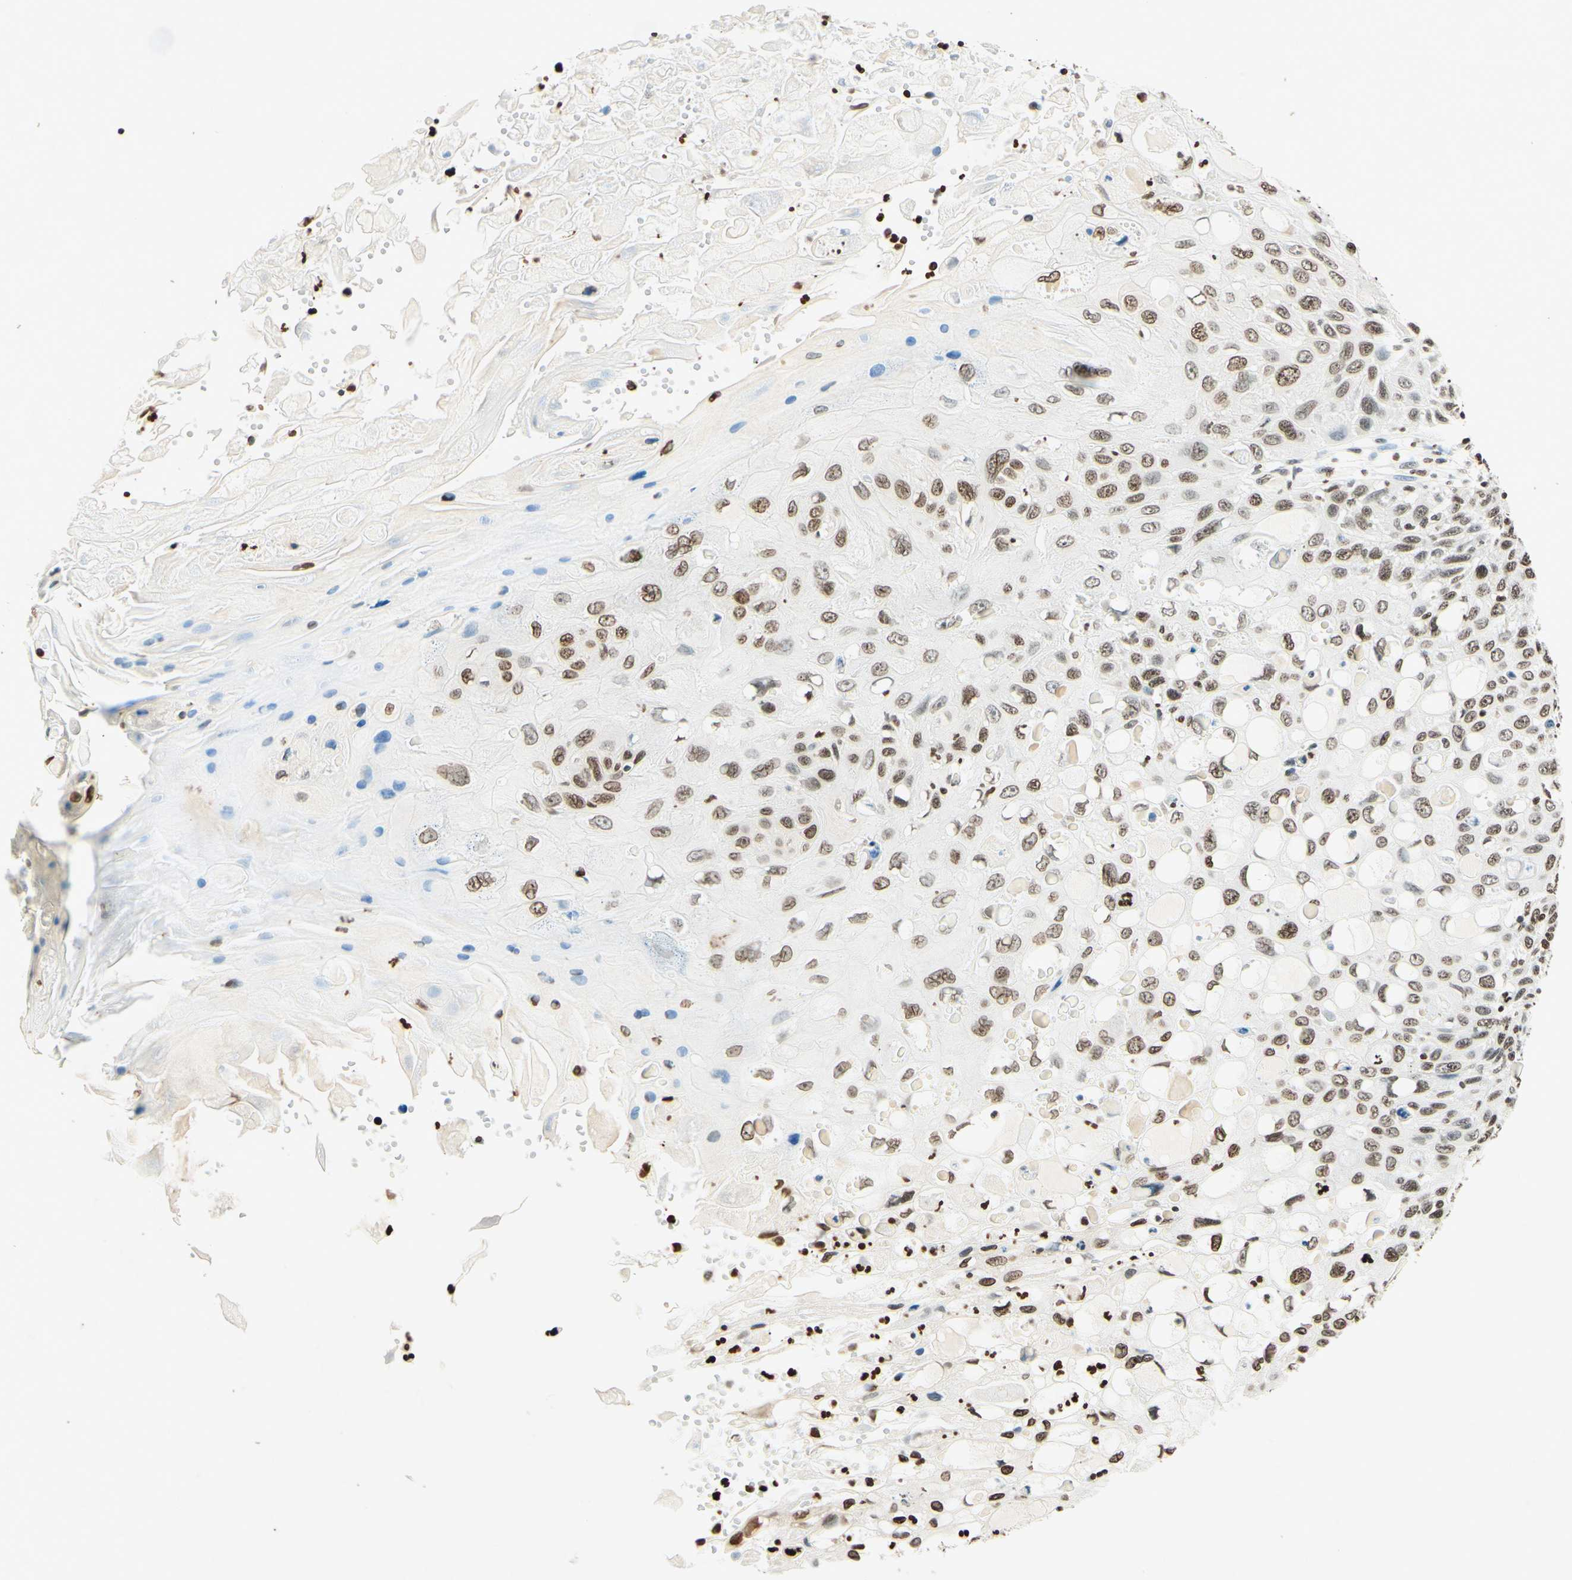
{"staining": {"intensity": "moderate", "quantity": "25%-75%", "location": "nuclear"}, "tissue": "cervical cancer", "cell_type": "Tumor cells", "image_type": "cancer", "snomed": [{"axis": "morphology", "description": "Squamous cell carcinoma, NOS"}, {"axis": "topography", "description": "Cervix"}], "caption": "Cervical cancer stained with immunohistochemistry shows moderate nuclear staining in about 25%-75% of tumor cells.", "gene": "MSH2", "patient": {"sex": "female", "age": 70}}